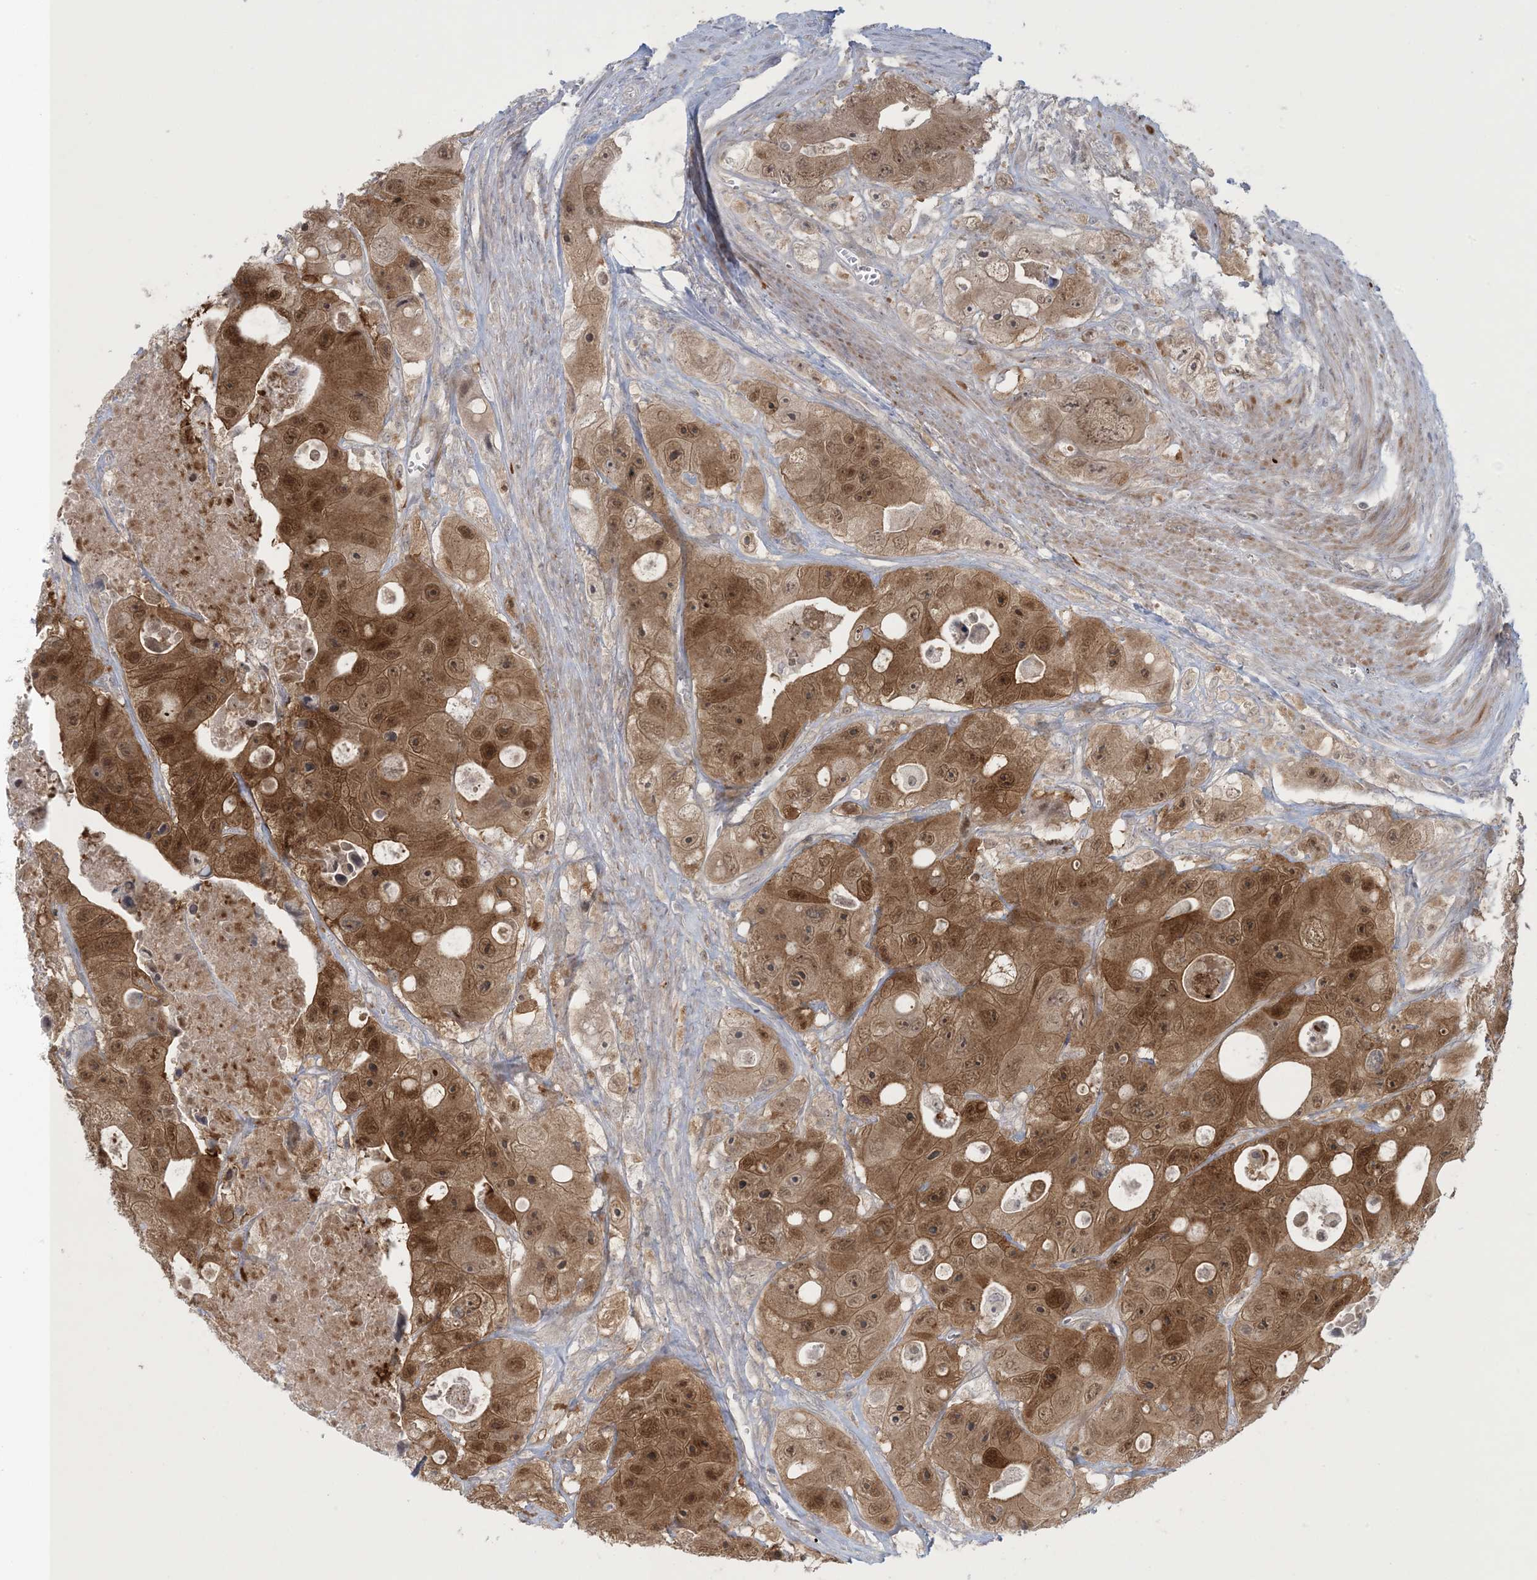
{"staining": {"intensity": "moderate", "quantity": ">75%", "location": "cytoplasmic/membranous,nuclear"}, "tissue": "colorectal cancer", "cell_type": "Tumor cells", "image_type": "cancer", "snomed": [{"axis": "morphology", "description": "Adenocarcinoma, NOS"}, {"axis": "topography", "description": "Colon"}], "caption": "A high-resolution histopathology image shows immunohistochemistry (IHC) staining of colorectal cancer (adenocarcinoma), which exhibits moderate cytoplasmic/membranous and nuclear expression in about >75% of tumor cells.", "gene": "NRBP2", "patient": {"sex": "female", "age": 46}}